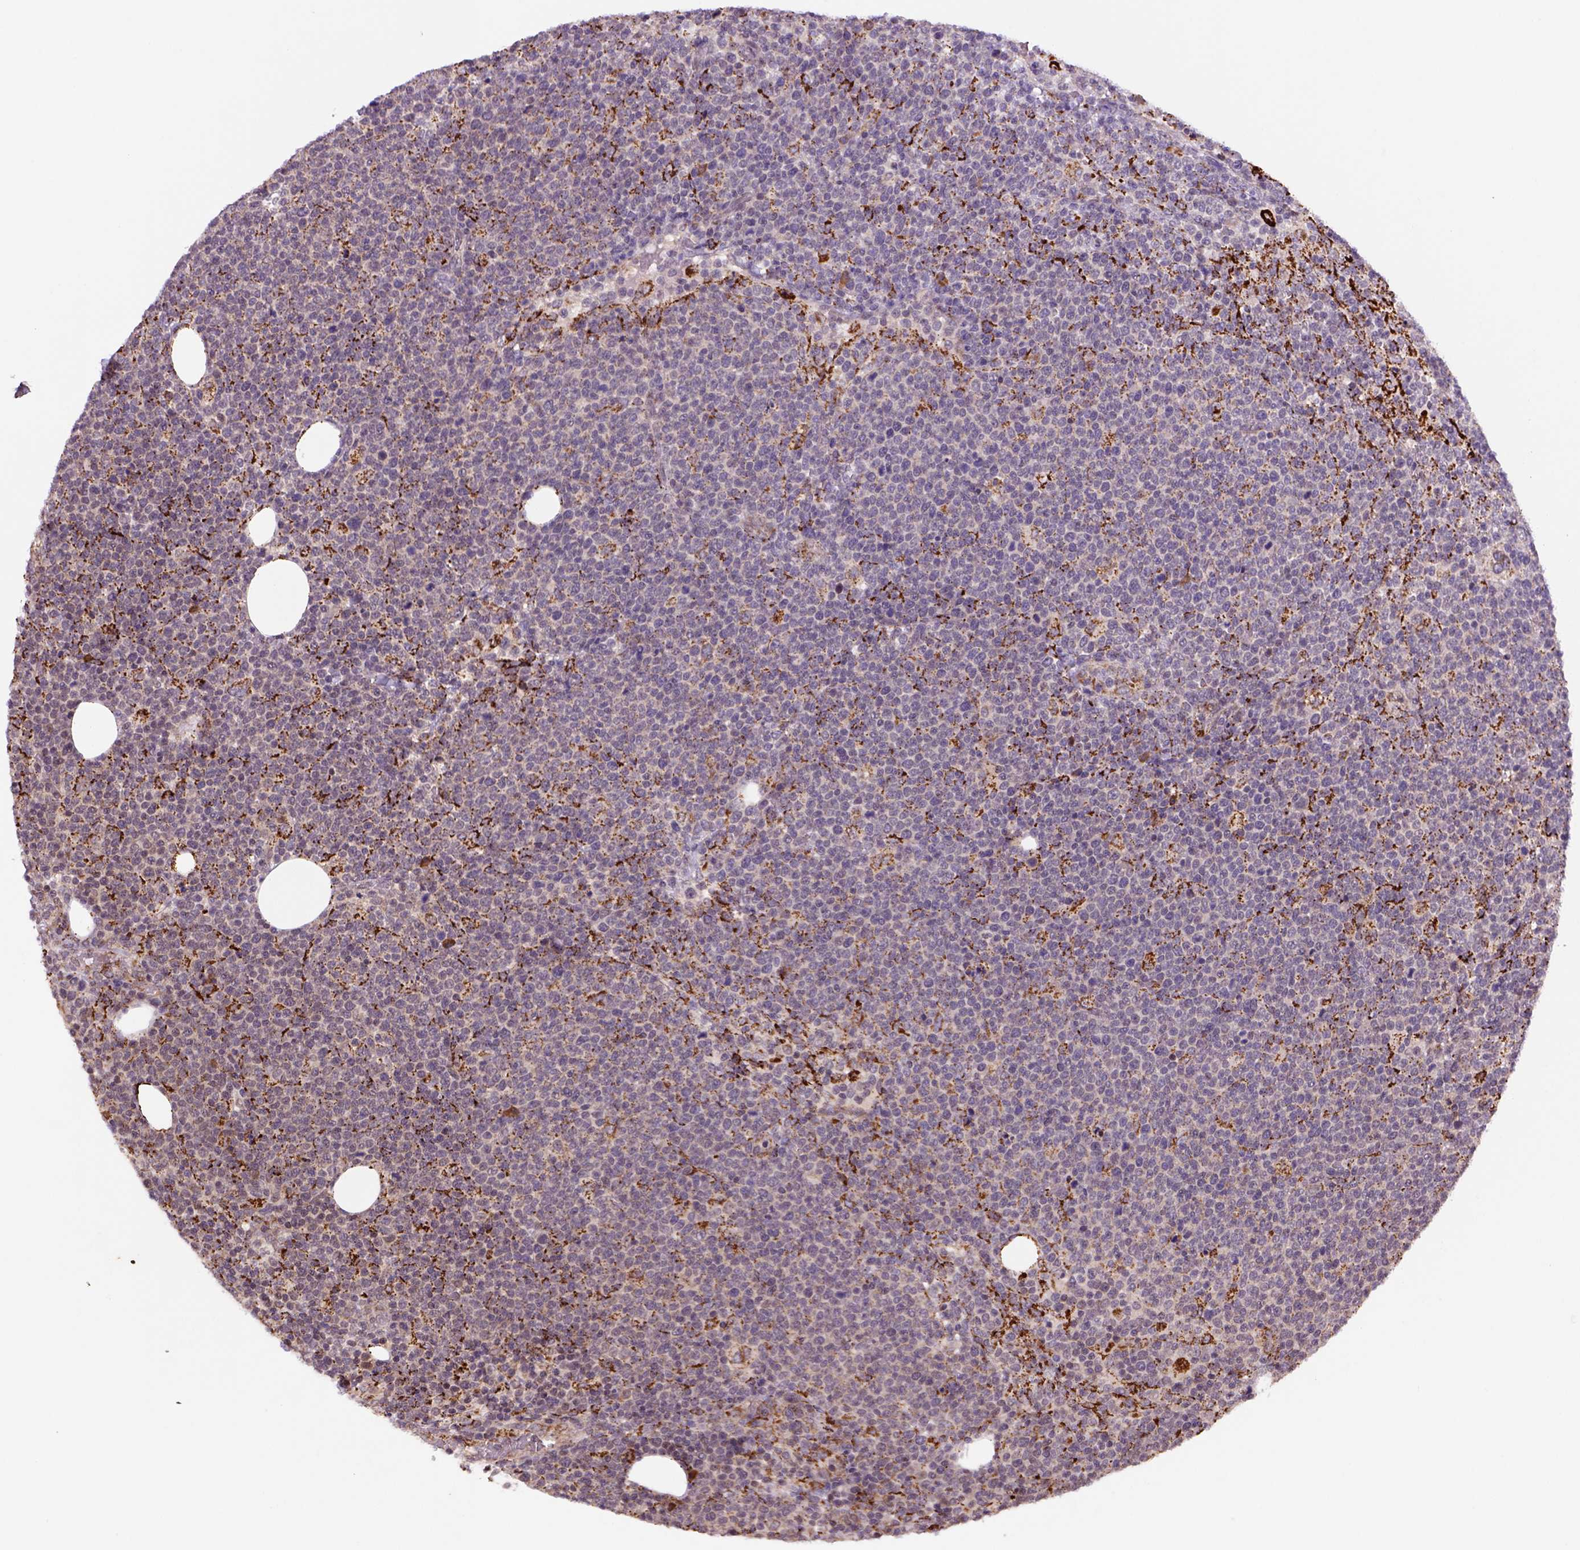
{"staining": {"intensity": "strong", "quantity": "25%-75%", "location": "cytoplasmic/membranous"}, "tissue": "lymphoma", "cell_type": "Tumor cells", "image_type": "cancer", "snomed": [{"axis": "morphology", "description": "Malignant lymphoma, non-Hodgkin's type, High grade"}, {"axis": "topography", "description": "Lymph node"}], "caption": "Malignant lymphoma, non-Hodgkin's type (high-grade) tissue exhibits strong cytoplasmic/membranous staining in approximately 25%-75% of tumor cells", "gene": "FZD7", "patient": {"sex": "male", "age": 61}}